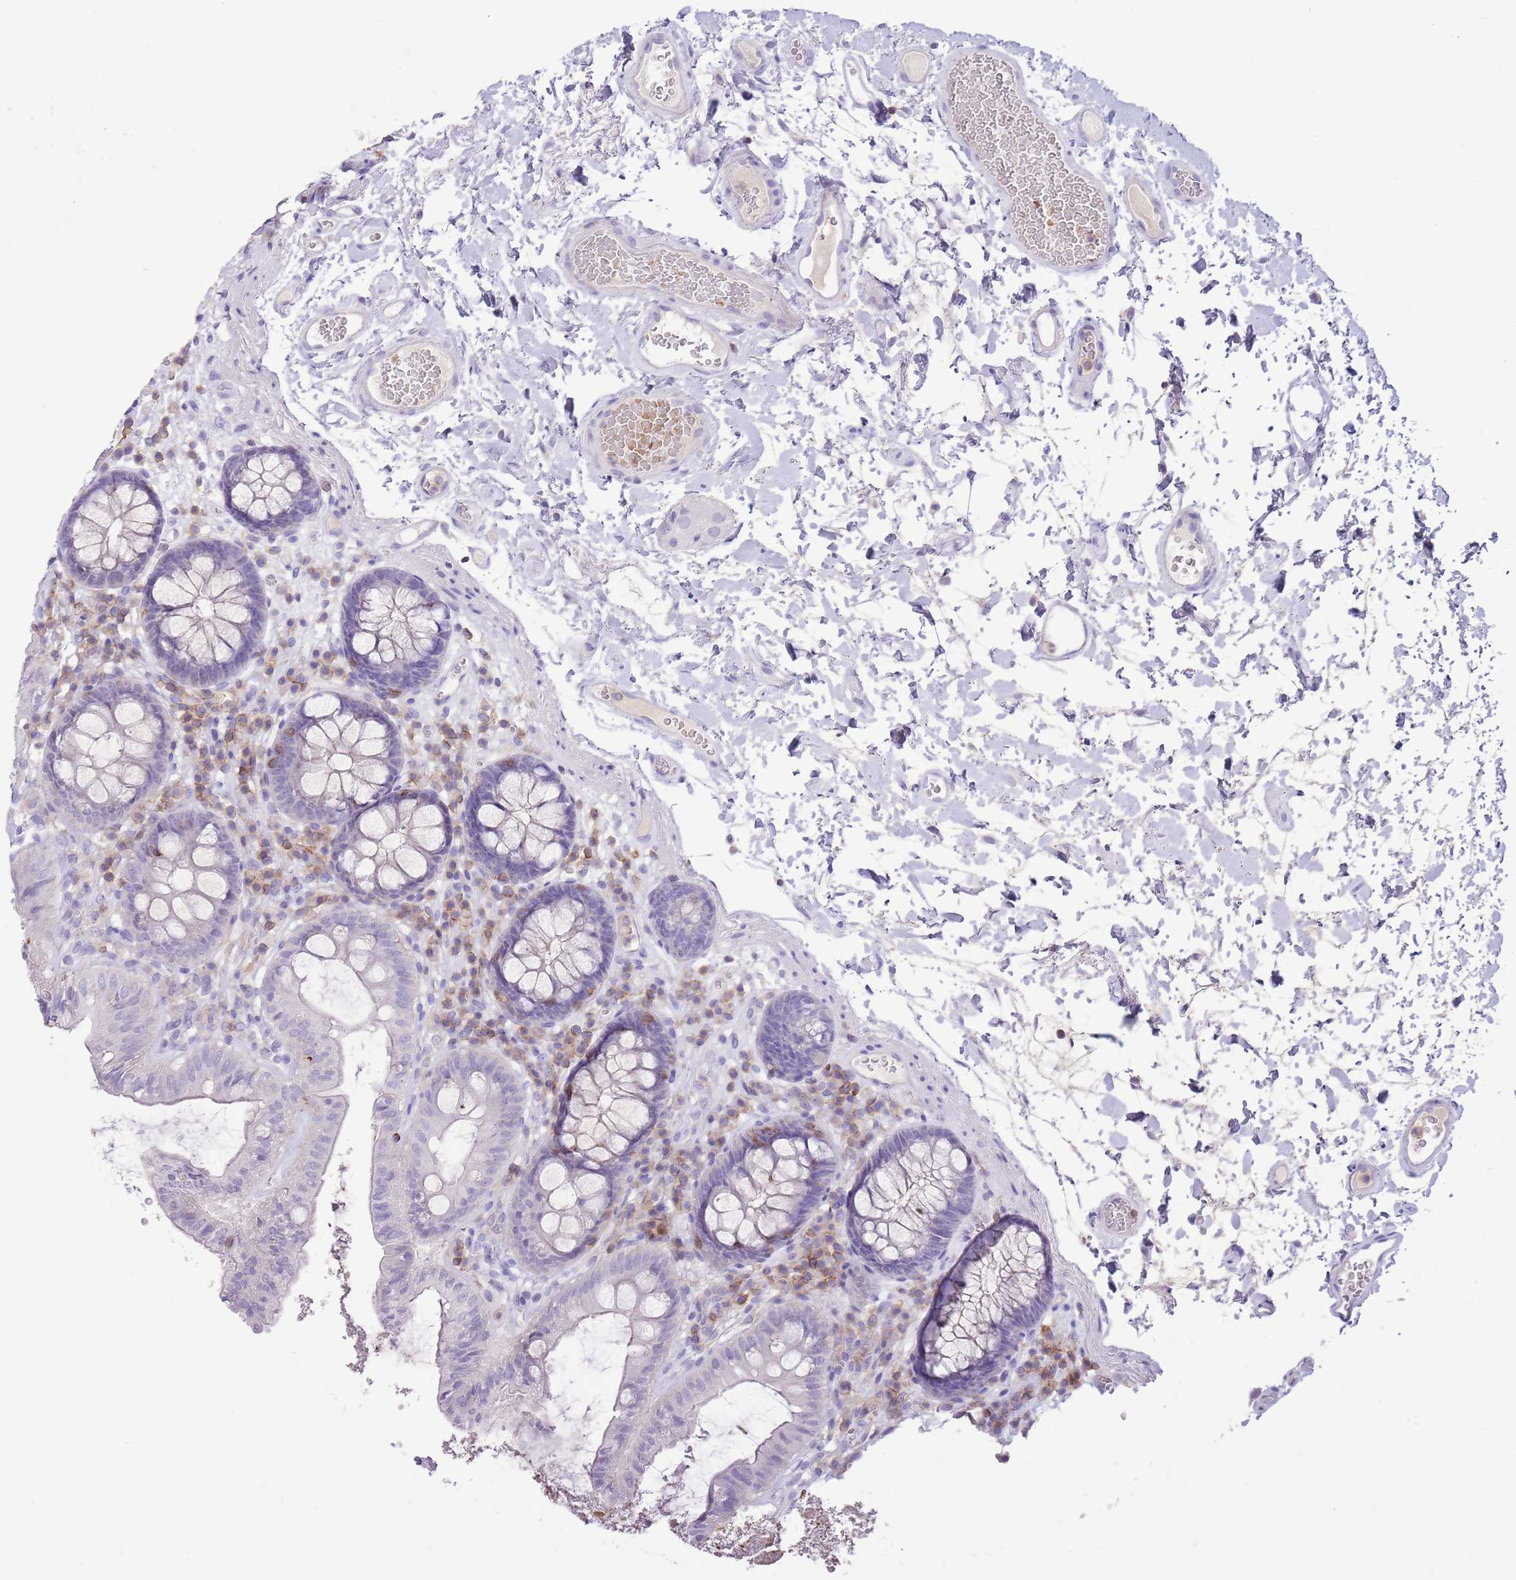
{"staining": {"intensity": "negative", "quantity": "none", "location": "none"}, "tissue": "colon", "cell_type": "Endothelial cells", "image_type": "normal", "snomed": [{"axis": "morphology", "description": "Normal tissue, NOS"}, {"axis": "topography", "description": "Colon"}], "caption": "Endothelial cells show no significant protein staining in normal colon. Brightfield microscopy of IHC stained with DAB (brown) and hematoxylin (blue), captured at high magnification.", "gene": "OR4Q3", "patient": {"sex": "male", "age": 84}}